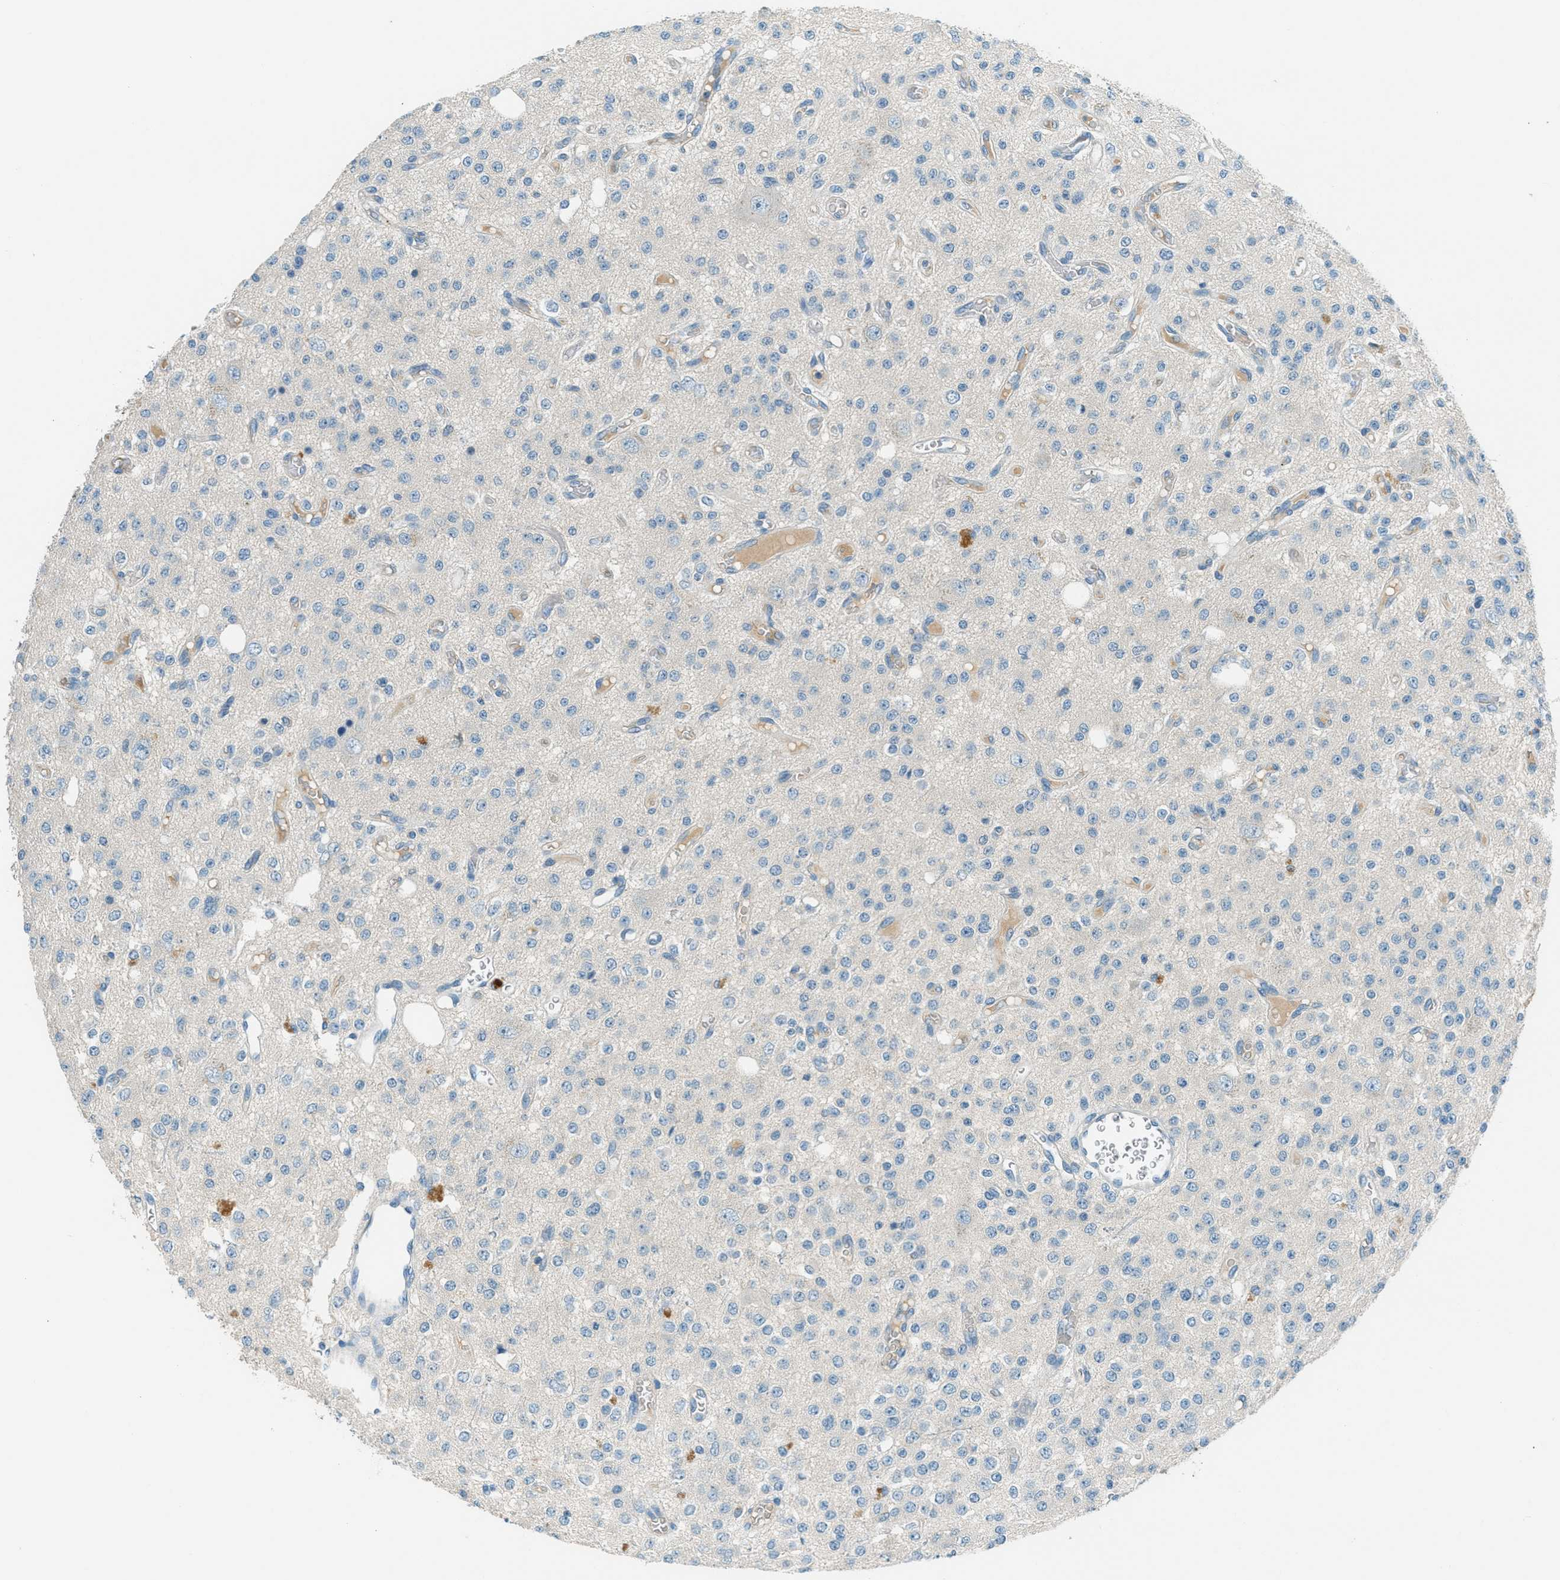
{"staining": {"intensity": "negative", "quantity": "none", "location": "none"}, "tissue": "glioma", "cell_type": "Tumor cells", "image_type": "cancer", "snomed": [{"axis": "morphology", "description": "Glioma, malignant, Low grade"}, {"axis": "topography", "description": "Brain"}], "caption": "Immunohistochemistry (IHC) image of neoplastic tissue: human malignant glioma (low-grade) stained with DAB (3,3'-diaminobenzidine) displays no significant protein expression in tumor cells.", "gene": "MSLN", "patient": {"sex": "male", "age": 38}}